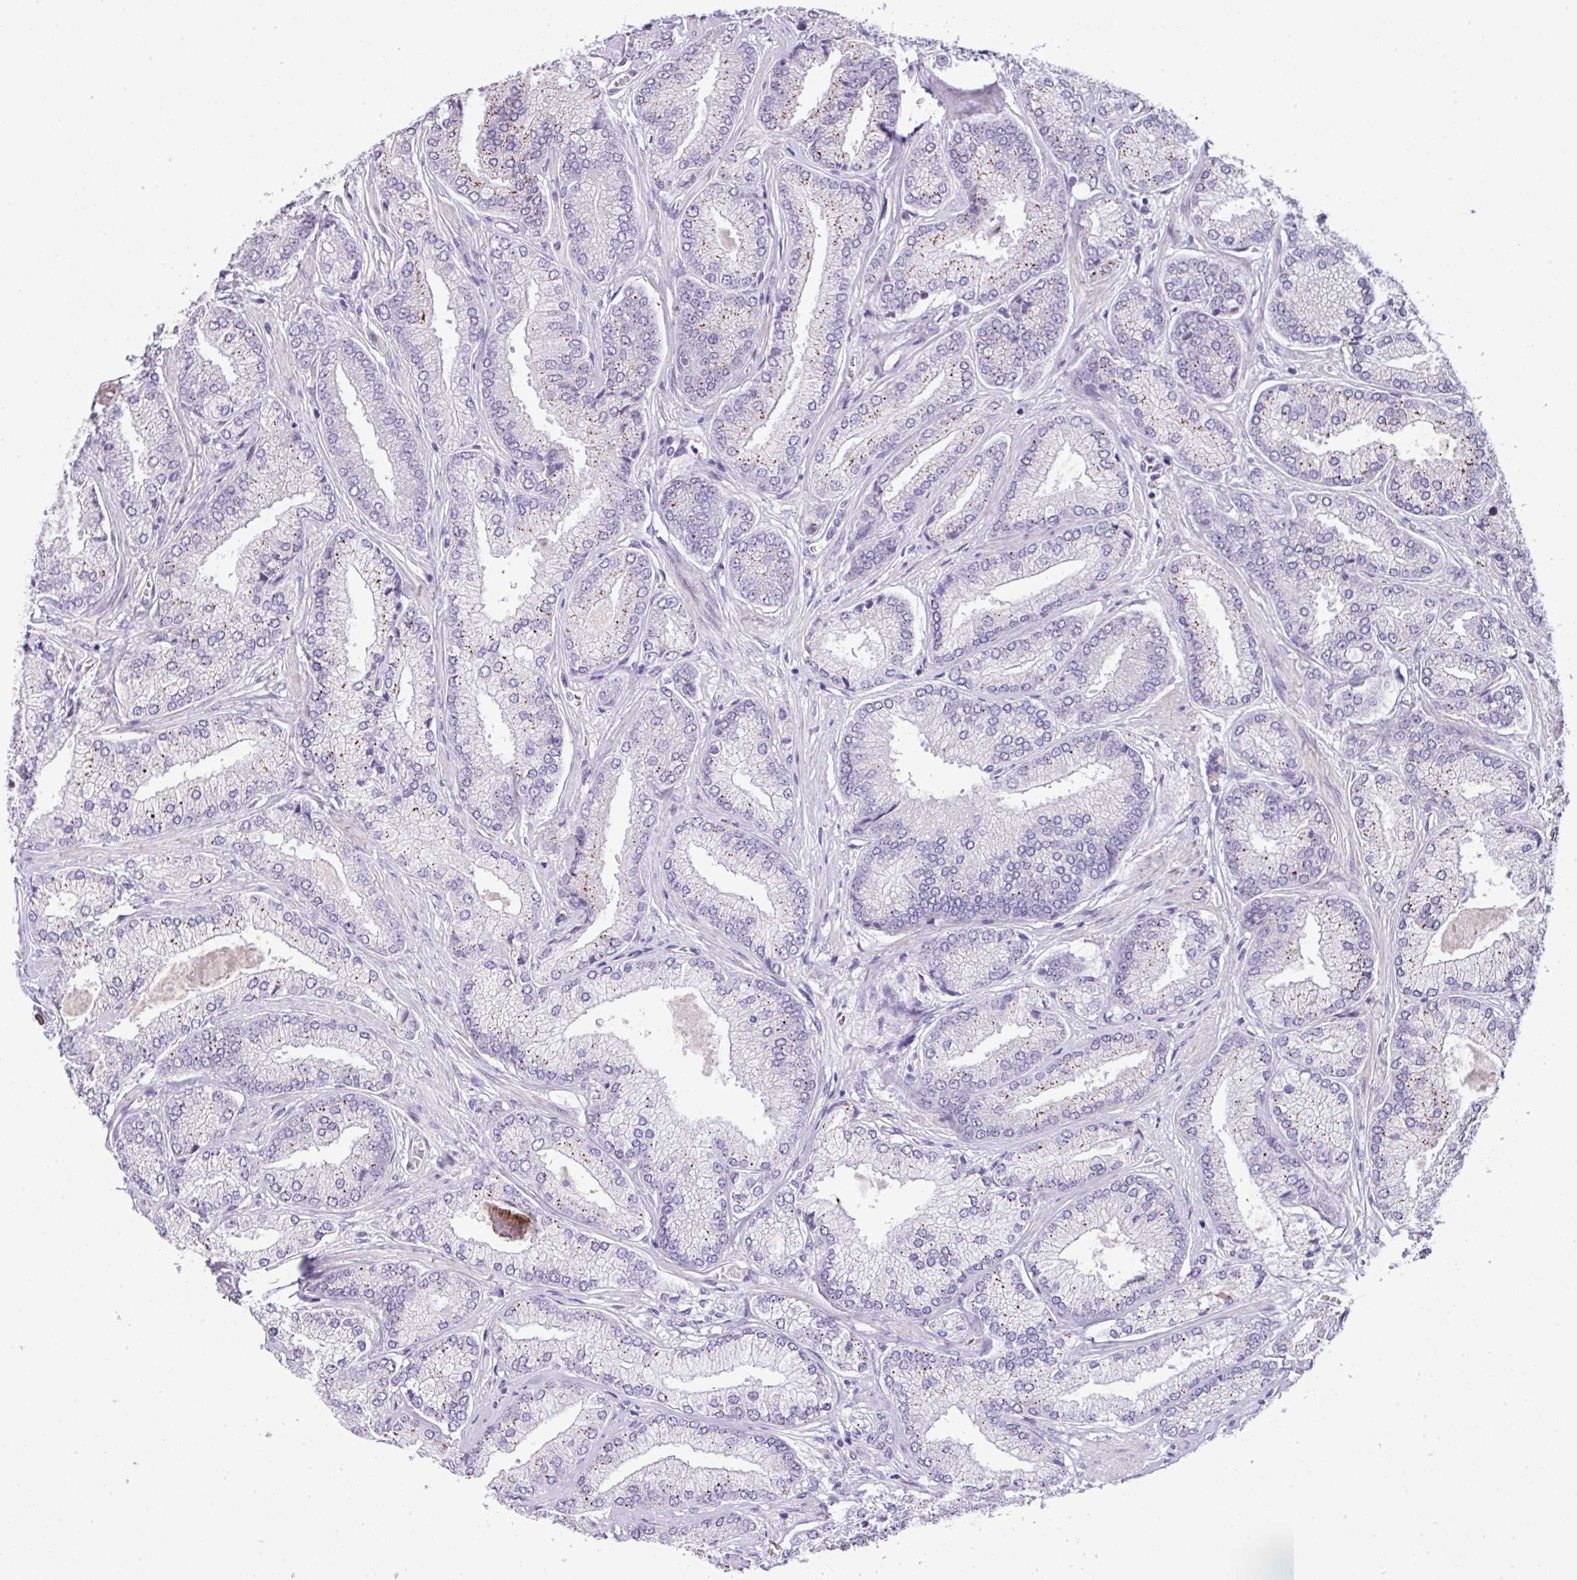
{"staining": {"intensity": "negative", "quantity": "none", "location": "none"}, "tissue": "prostate cancer", "cell_type": "Tumor cells", "image_type": "cancer", "snomed": [{"axis": "morphology", "description": "Adenocarcinoma, High grade"}, {"axis": "topography", "description": "Prostate"}], "caption": "Tumor cells are negative for brown protein staining in prostate cancer (adenocarcinoma (high-grade)).", "gene": "ANKRD13B", "patient": {"sex": "male", "age": 68}}